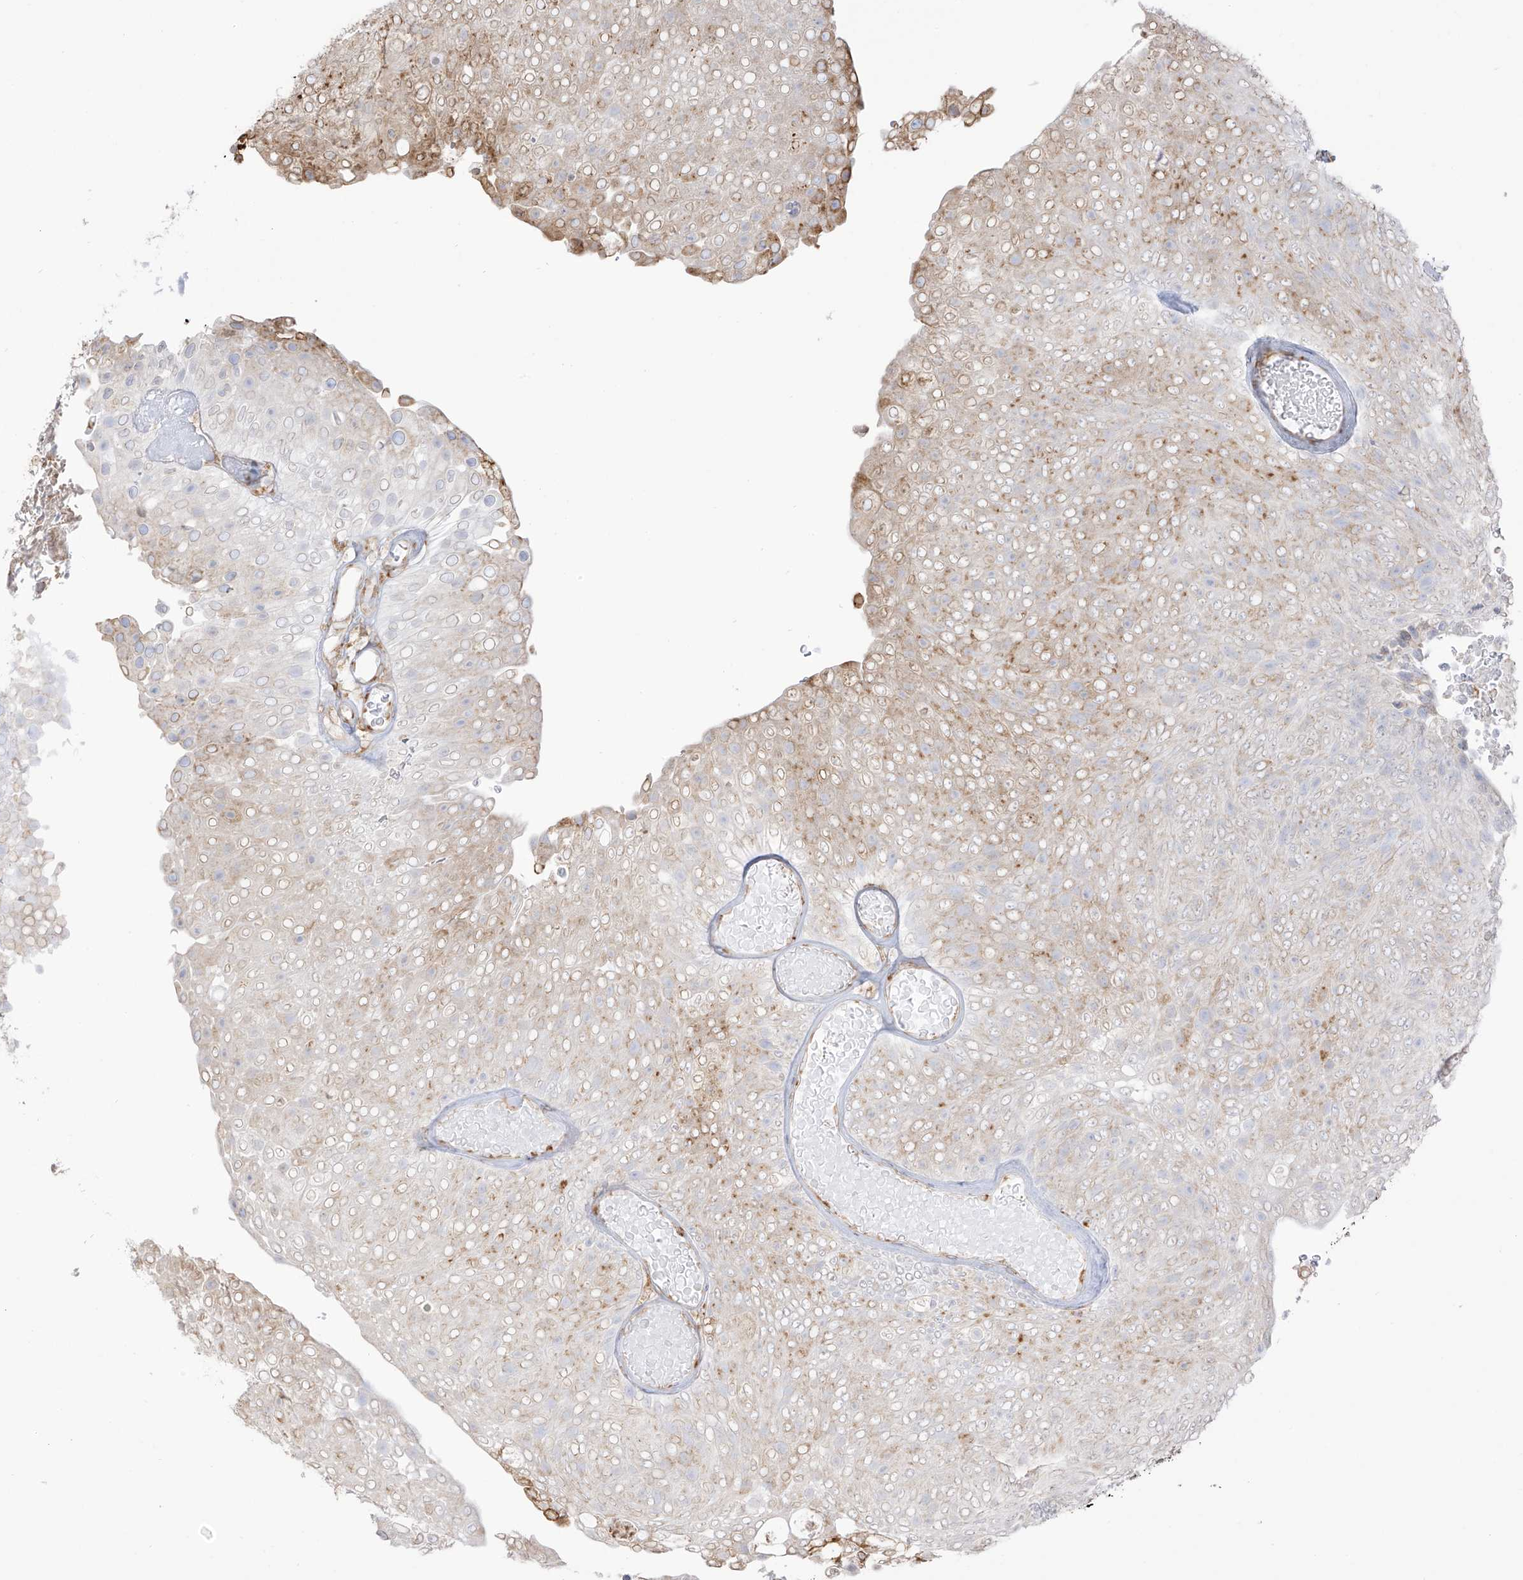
{"staining": {"intensity": "weak", "quantity": "<25%", "location": "cytoplasmic/membranous"}, "tissue": "urothelial cancer", "cell_type": "Tumor cells", "image_type": "cancer", "snomed": [{"axis": "morphology", "description": "Urothelial carcinoma, Low grade"}, {"axis": "topography", "description": "Urinary bladder"}], "caption": "Immunohistochemistry (IHC) histopathology image of low-grade urothelial carcinoma stained for a protein (brown), which shows no staining in tumor cells. (Stains: DAB immunohistochemistry (IHC) with hematoxylin counter stain, Microscopy: brightfield microscopy at high magnification).", "gene": "LRRC59", "patient": {"sex": "male", "age": 78}}